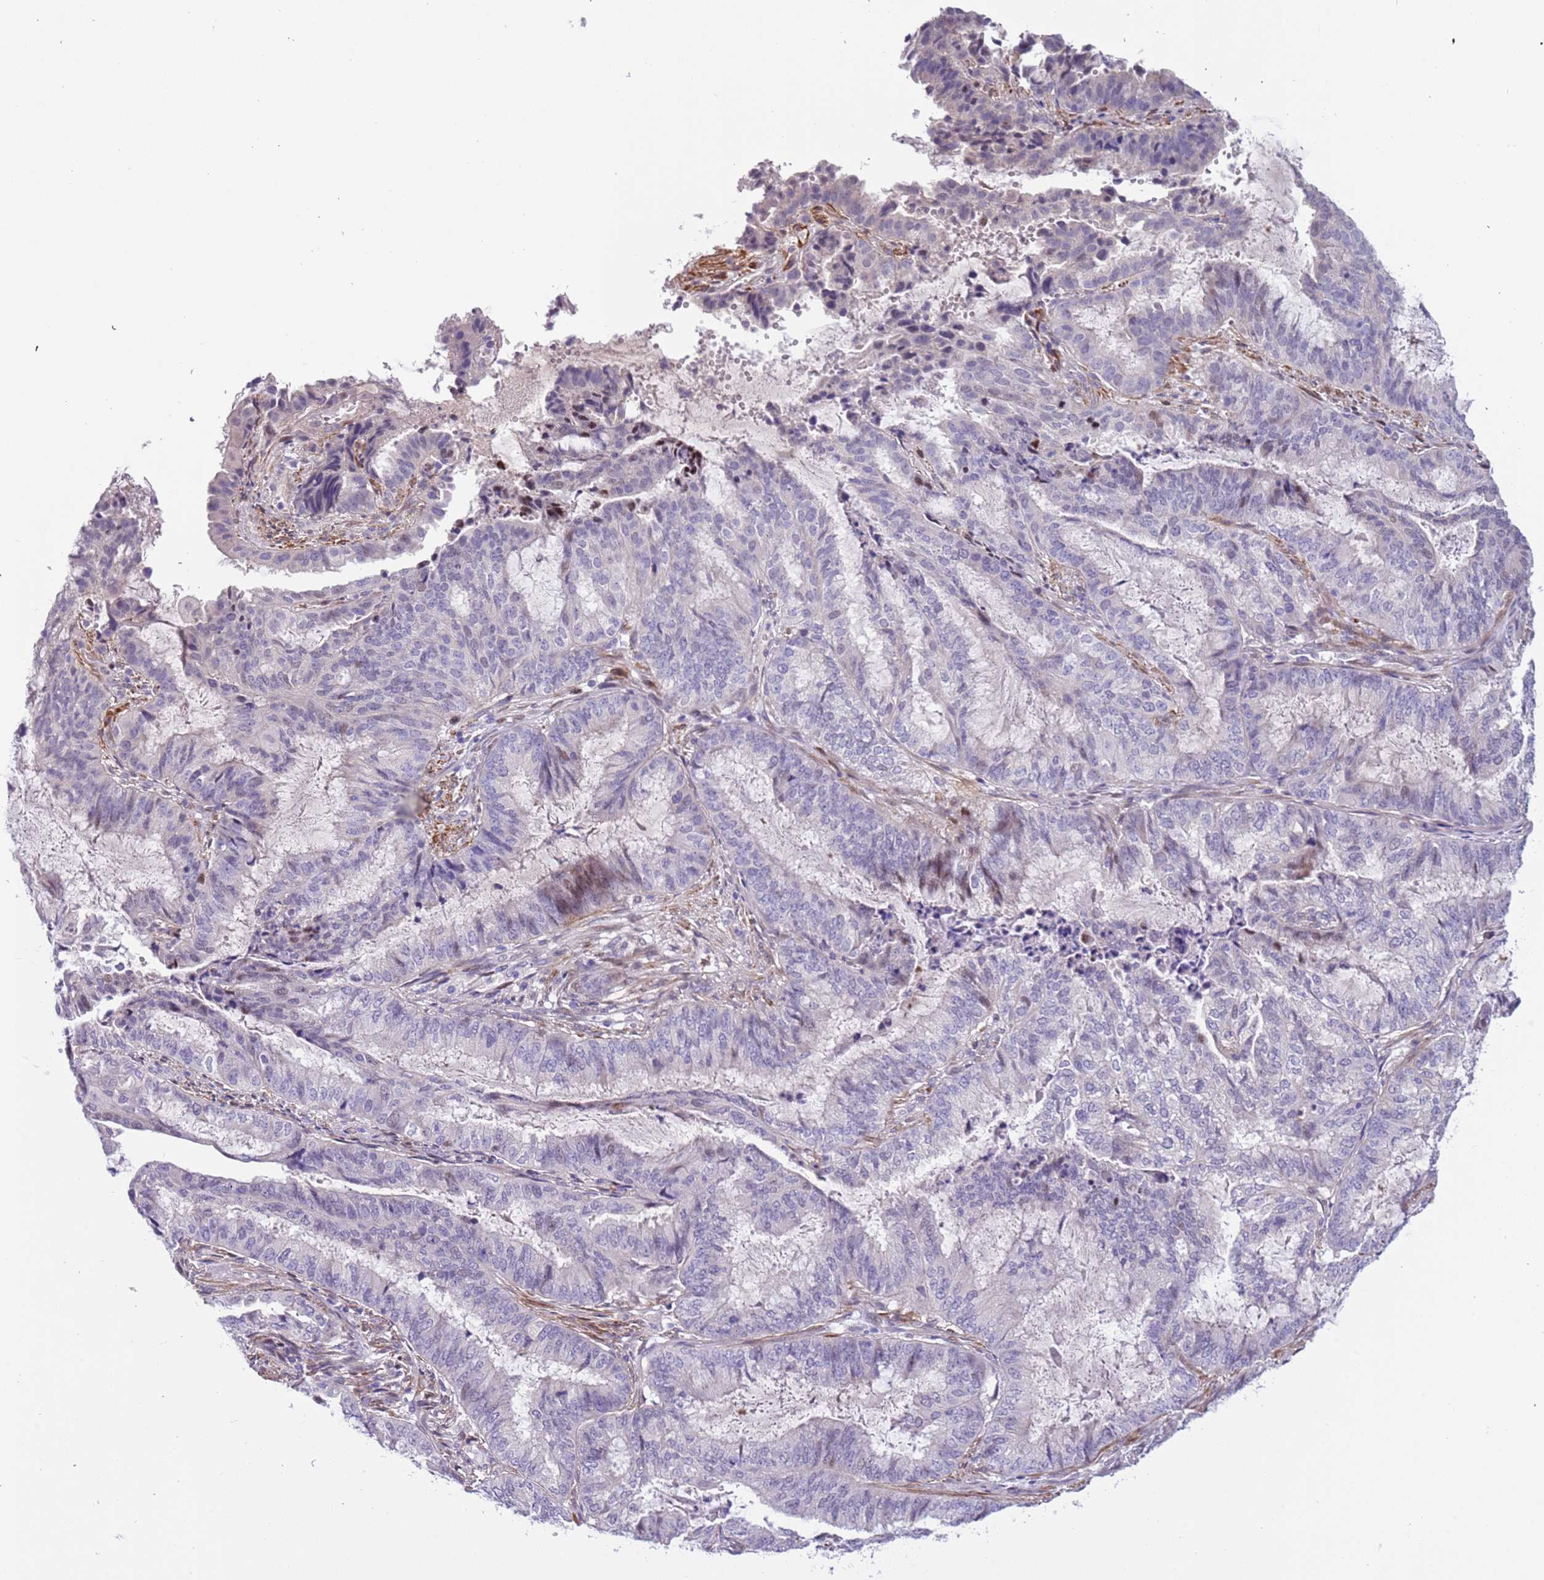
{"staining": {"intensity": "negative", "quantity": "none", "location": "none"}, "tissue": "endometrial cancer", "cell_type": "Tumor cells", "image_type": "cancer", "snomed": [{"axis": "morphology", "description": "Adenocarcinoma, NOS"}, {"axis": "topography", "description": "Endometrium"}], "caption": "Tumor cells are negative for protein expression in human adenocarcinoma (endometrial). (Stains: DAB immunohistochemistry with hematoxylin counter stain, Microscopy: brightfield microscopy at high magnification).", "gene": "PLEKHH1", "patient": {"sex": "female", "age": 51}}